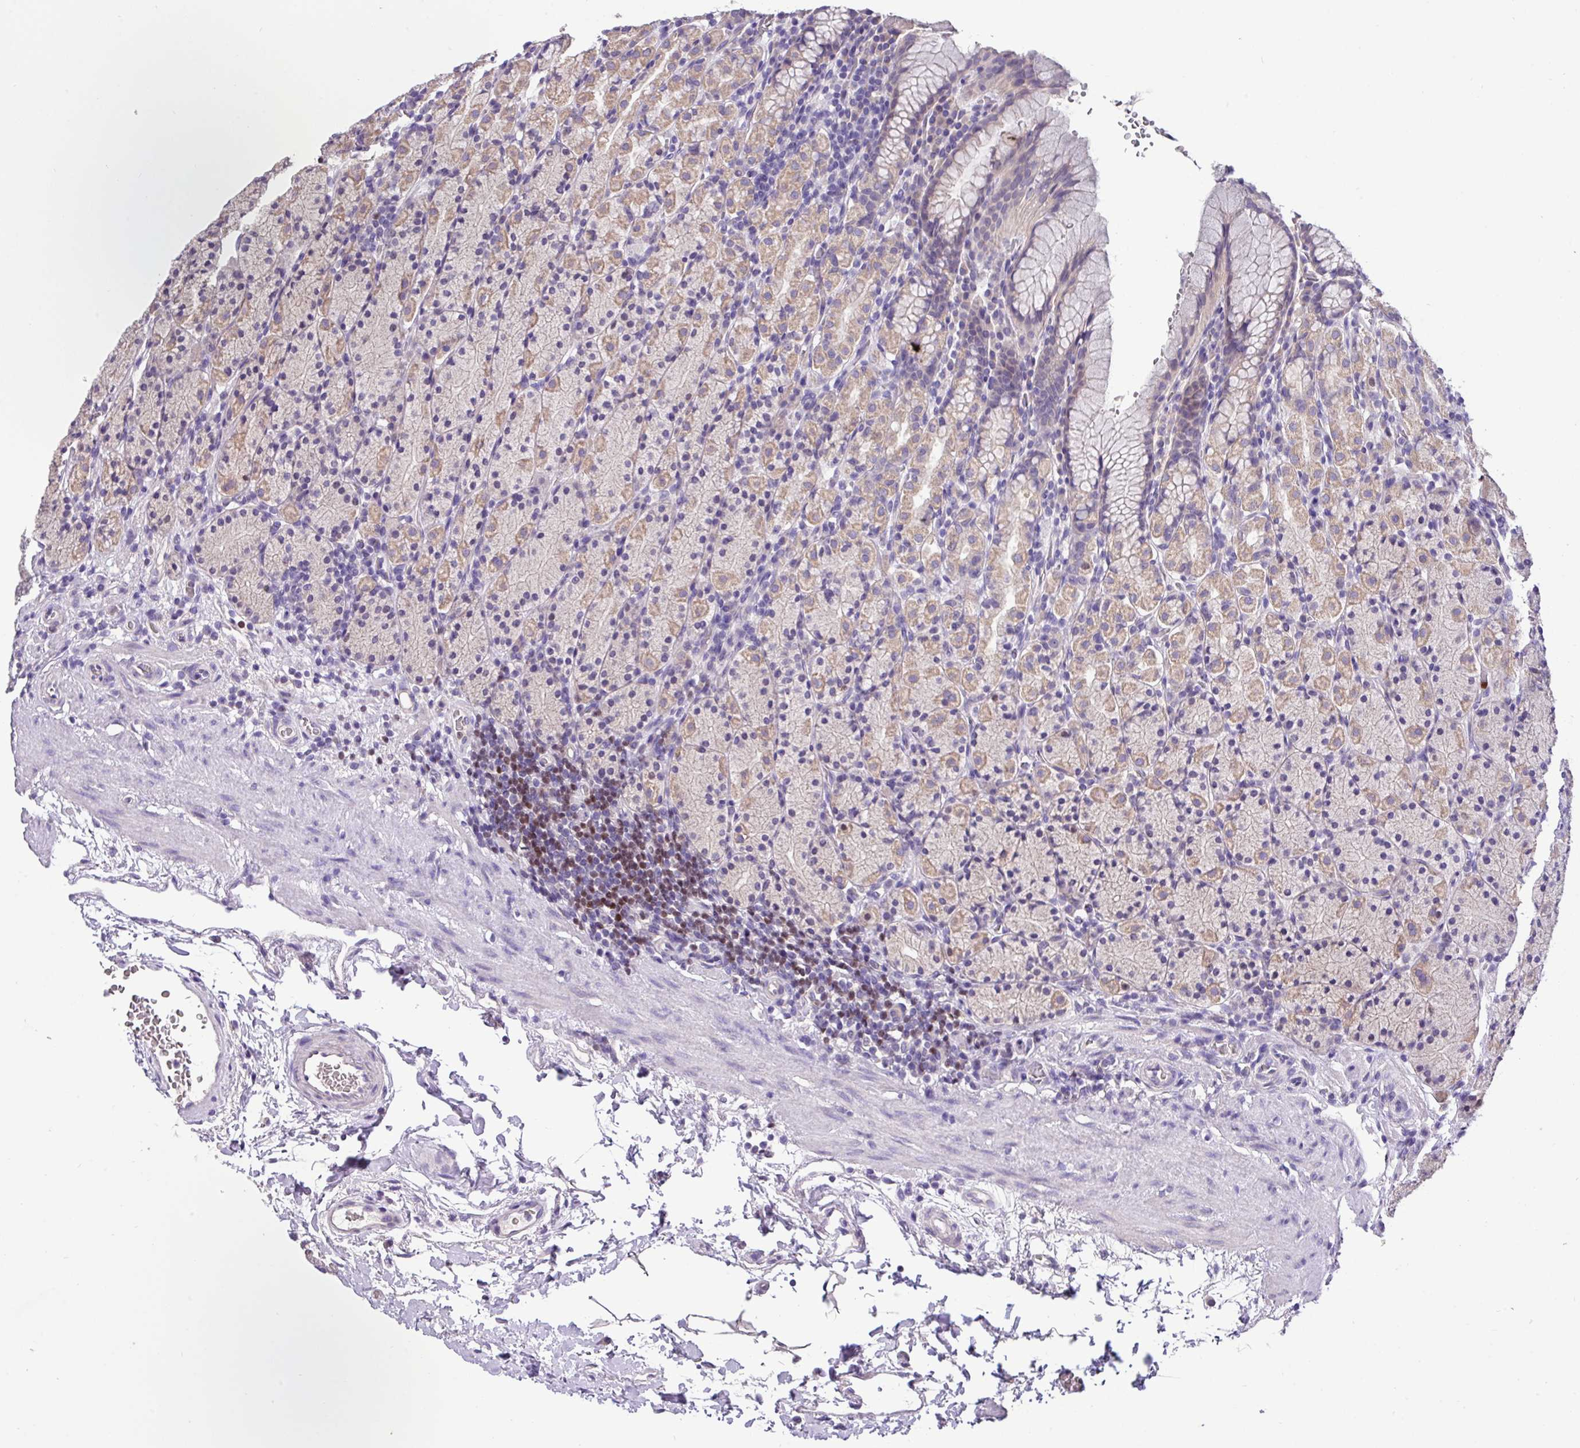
{"staining": {"intensity": "weak", "quantity": "25%-75%", "location": "cytoplasmic/membranous"}, "tissue": "stomach", "cell_type": "Glandular cells", "image_type": "normal", "snomed": [{"axis": "morphology", "description": "Normal tissue, NOS"}, {"axis": "topography", "description": "Stomach, upper"}, {"axis": "topography", "description": "Stomach"}], "caption": "A brown stain shows weak cytoplasmic/membranous positivity of a protein in glandular cells of benign stomach.", "gene": "PAX8", "patient": {"sex": "male", "age": 62}}